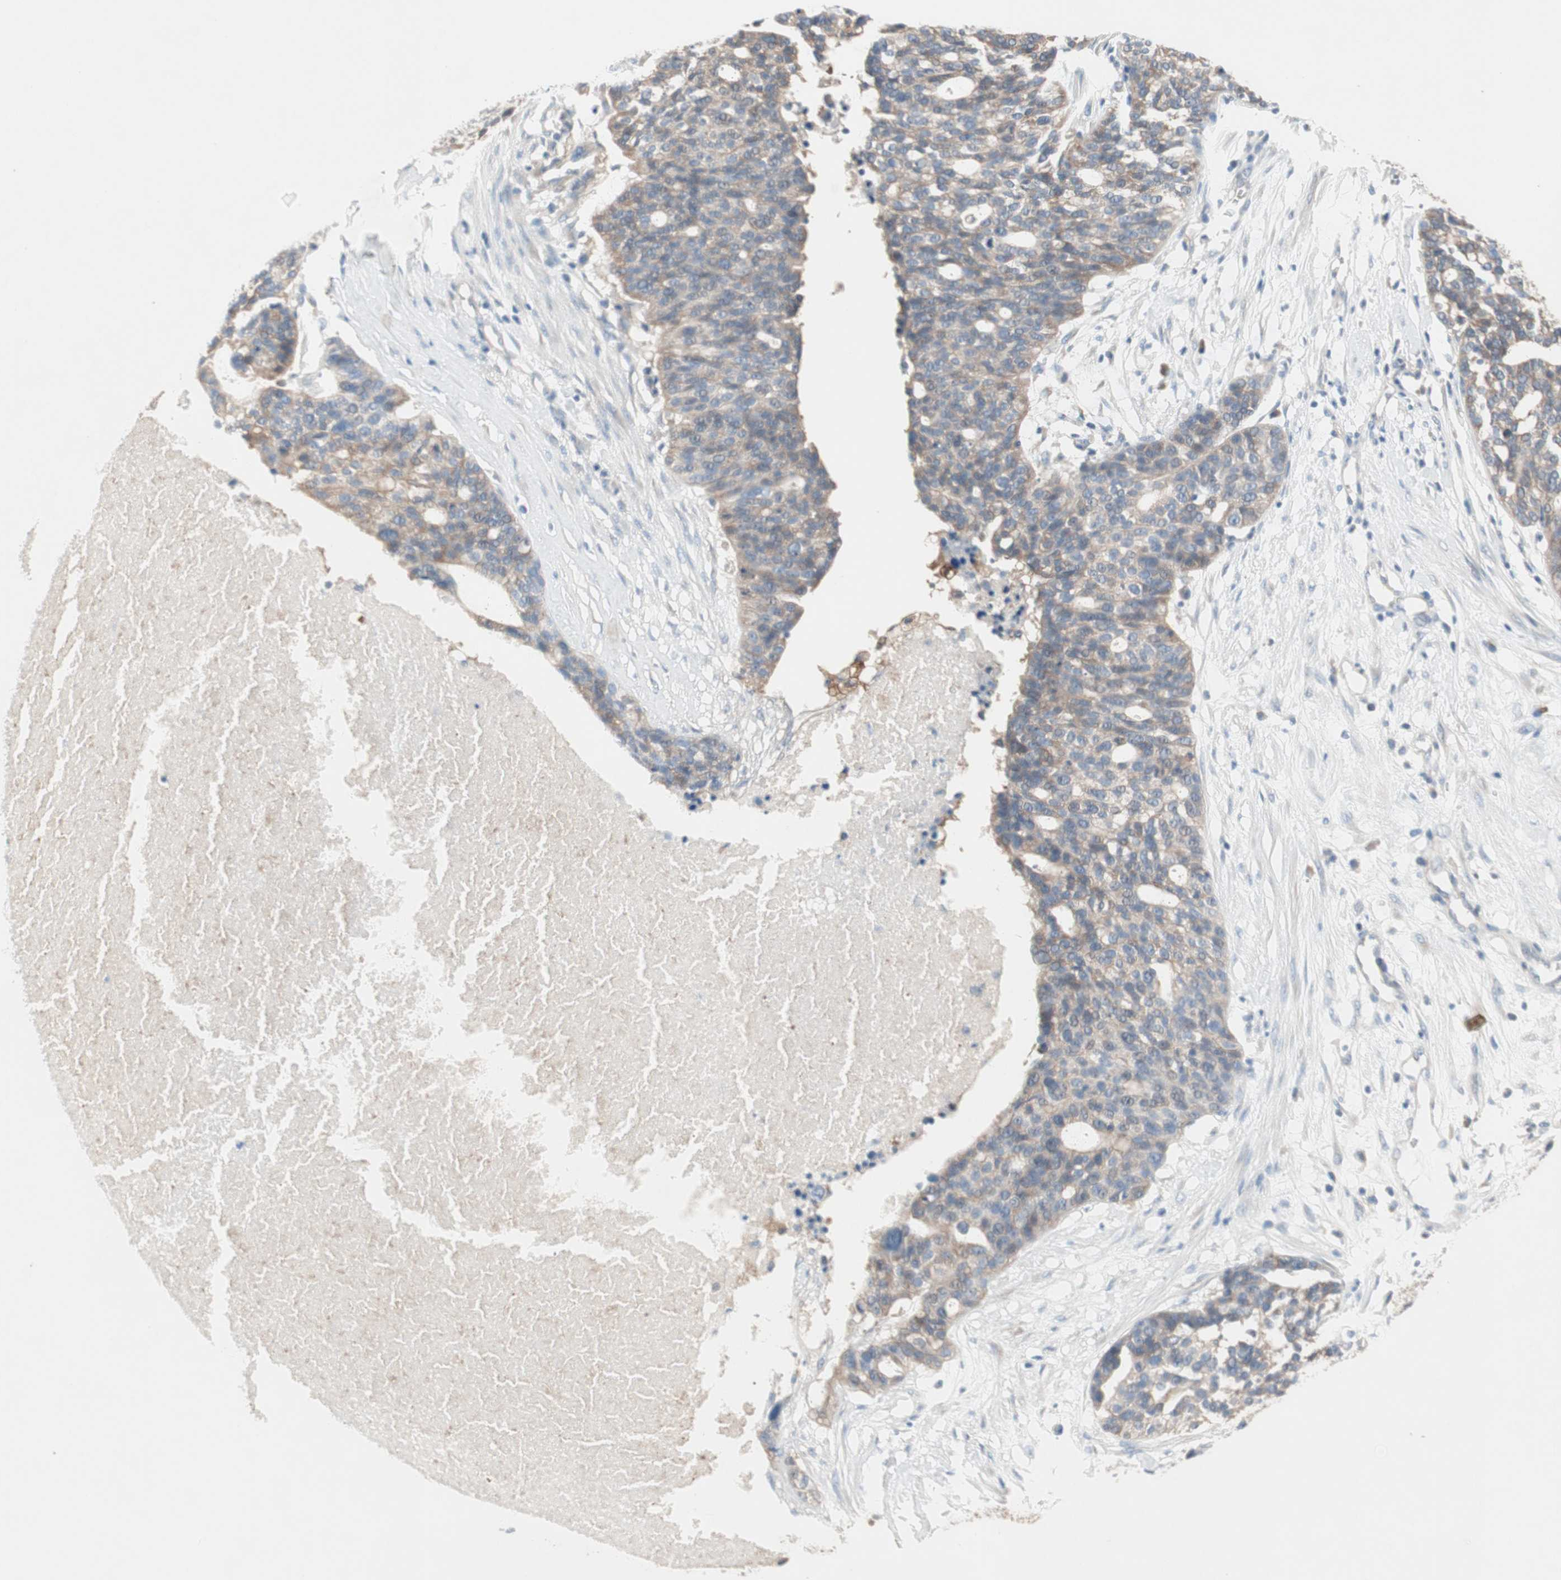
{"staining": {"intensity": "weak", "quantity": "25%-75%", "location": "cytoplasmic/membranous"}, "tissue": "ovarian cancer", "cell_type": "Tumor cells", "image_type": "cancer", "snomed": [{"axis": "morphology", "description": "Cystadenocarcinoma, serous, NOS"}, {"axis": "topography", "description": "Ovary"}], "caption": "A high-resolution histopathology image shows immunohistochemistry staining of serous cystadenocarcinoma (ovarian), which displays weak cytoplasmic/membranous staining in about 25%-75% of tumor cells.", "gene": "GLUL", "patient": {"sex": "female", "age": 59}}